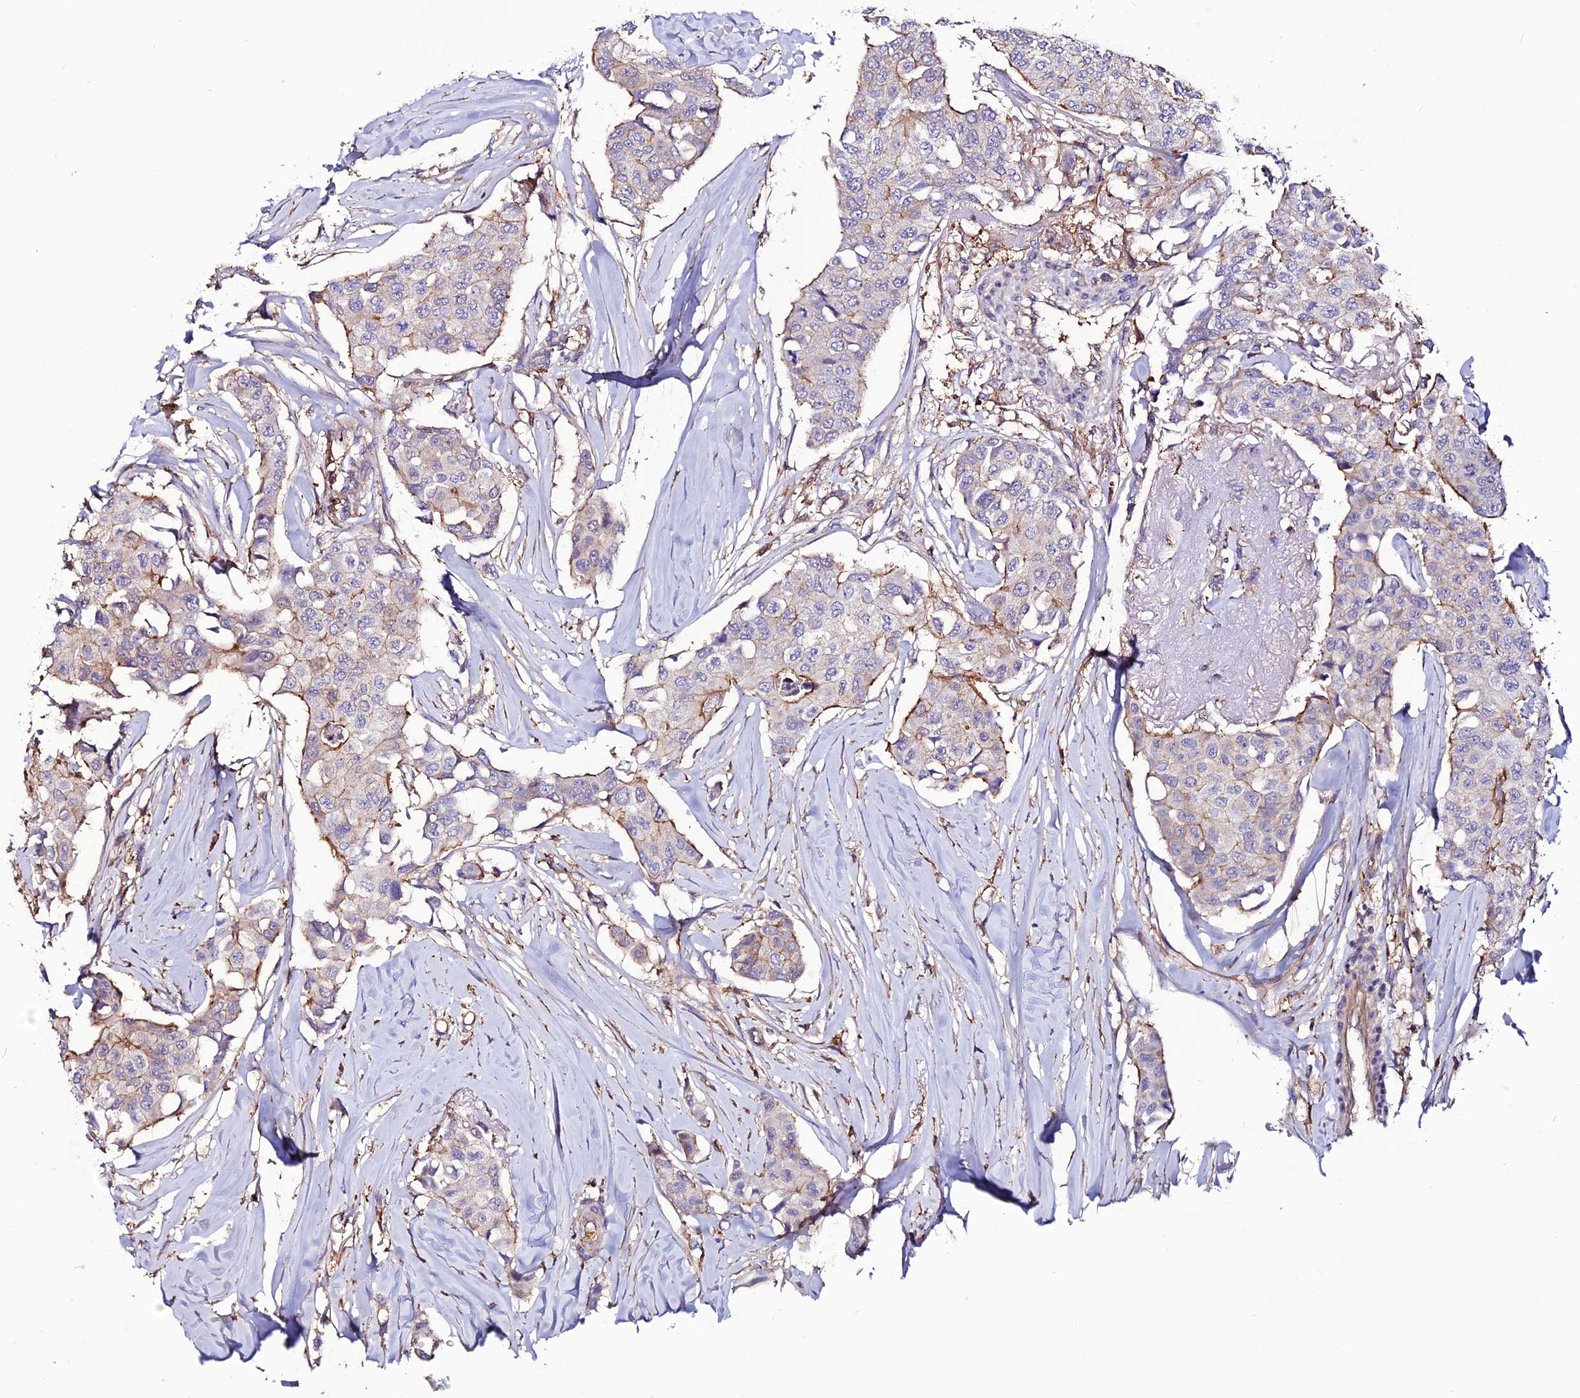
{"staining": {"intensity": "moderate", "quantity": "<25%", "location": "cytoplasmic/membranous"}, "tissue": "breast cancer", "cell_type": "Tumor cells", "image_type": "cancer", "snomed": [{"axis": "morphology", "description": "Duct carcinoma"}, {"axis": "topography", "description": "Breast"}], "caption": "There is low levels of moderate cytoplasmic/membranous positivity in tumor cells of breast invasive ductal carcinoma, as demonstrated by immunohistochemical staining (brown color).", "gene": "USP17L15", "patient": {"sex": "female", "age": 80}}